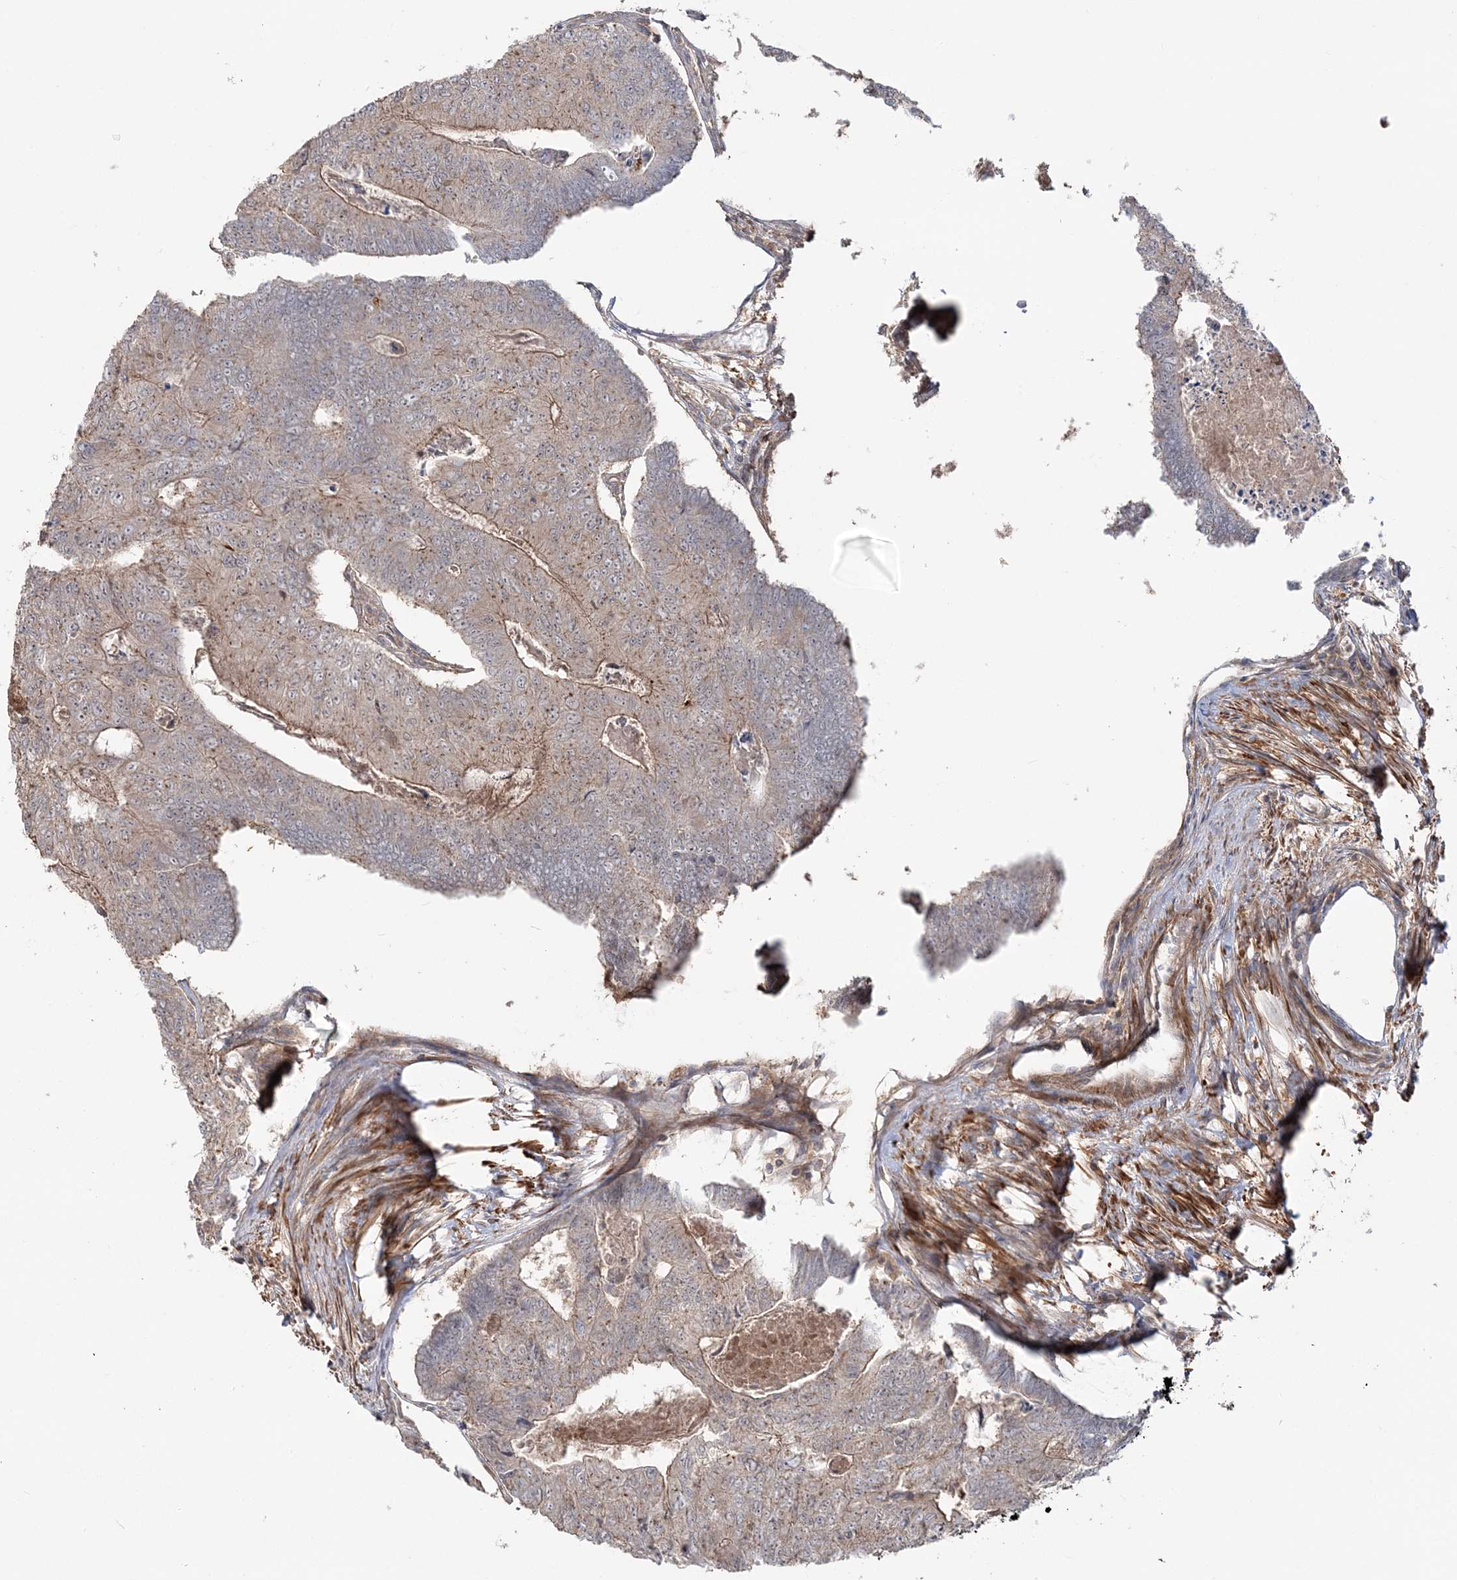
{"staining": {"intensity": "weak", "quantity": "25%-75%", "location": "cytoplasmic/membranous"}, "tissue": "colorectal cancer", "cell_type": "Tumor cells", "image_type": "cancer", "snomed": [{"axis": "morphology", "description": "Adenocarcinoma, NOS"}, {"axis": "topography", "description": "Colon"}], "caption": "Immunohistochemistry (IHC) image of colorectal cancer stained for a protein (brown), which displays low levels of weak cytoplasmic/membranous expression in about 25%-75% of tumor cells.", "gene": "MOCS2", "patient": {"sex": "female", "age": 67}}